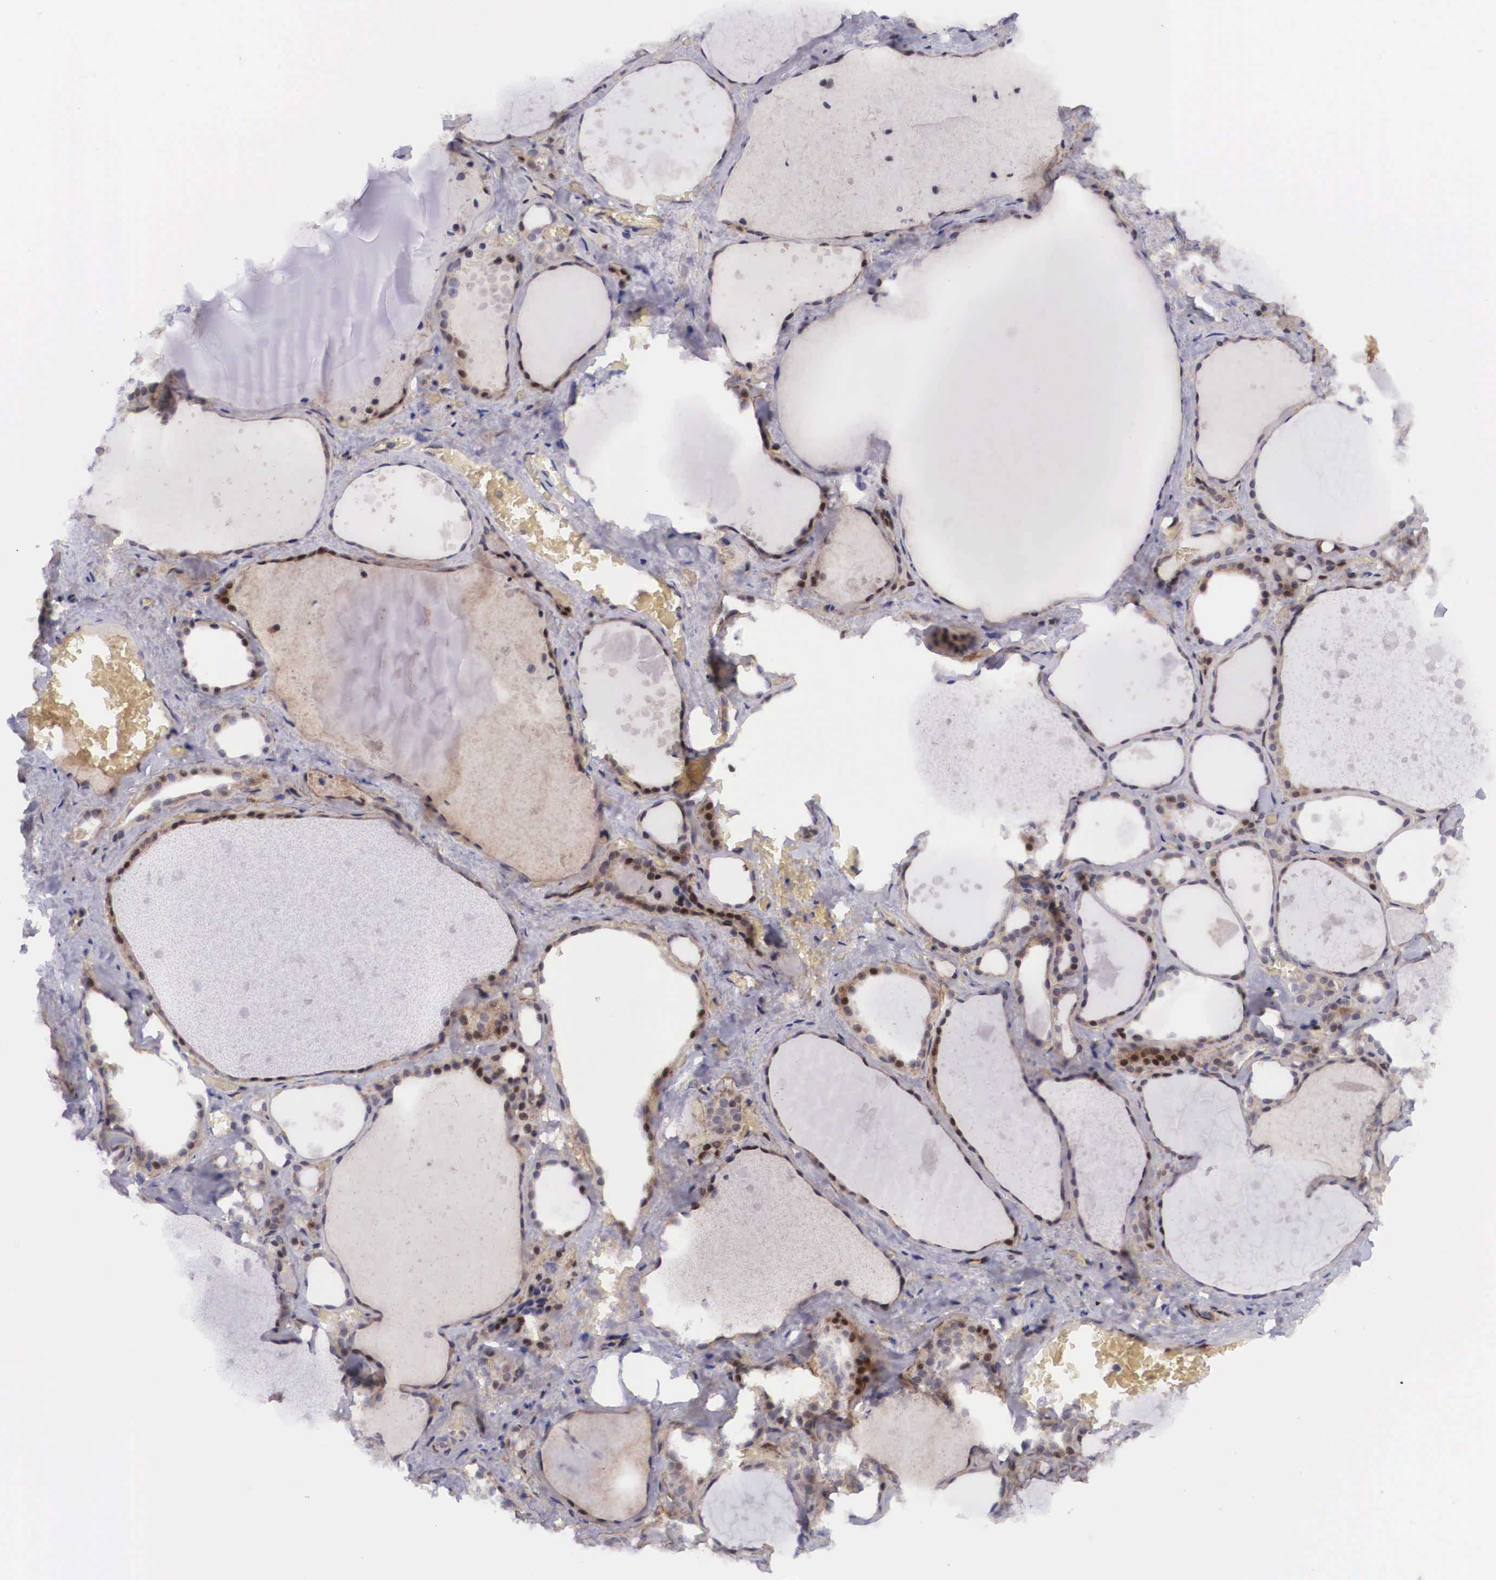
{"staining": {"intensity": "strong", "quantity": "25%-75%", "location": "nuclear"}, "tissue": "thyroid gland", "cell_type": "Glandular cells", "image_type": "normal", "snomed": [{"axis": "morphology", "description": "Normal tissue, NOS"}, {"axis": "topography", "description": "Thyroid gland"}], "caption": "High-magnification brightfield microscopy of benign thyroid gland stained with DAB (3,3'-diaminobenzidine) (brown) and counterstained with hematoxylin (blue). glandular cells exhibit strong nuclear positivity is seen in approximately25%-75% of cells.", "gene": "EMID1", "patient": {"sex": "male", "age": 76}}